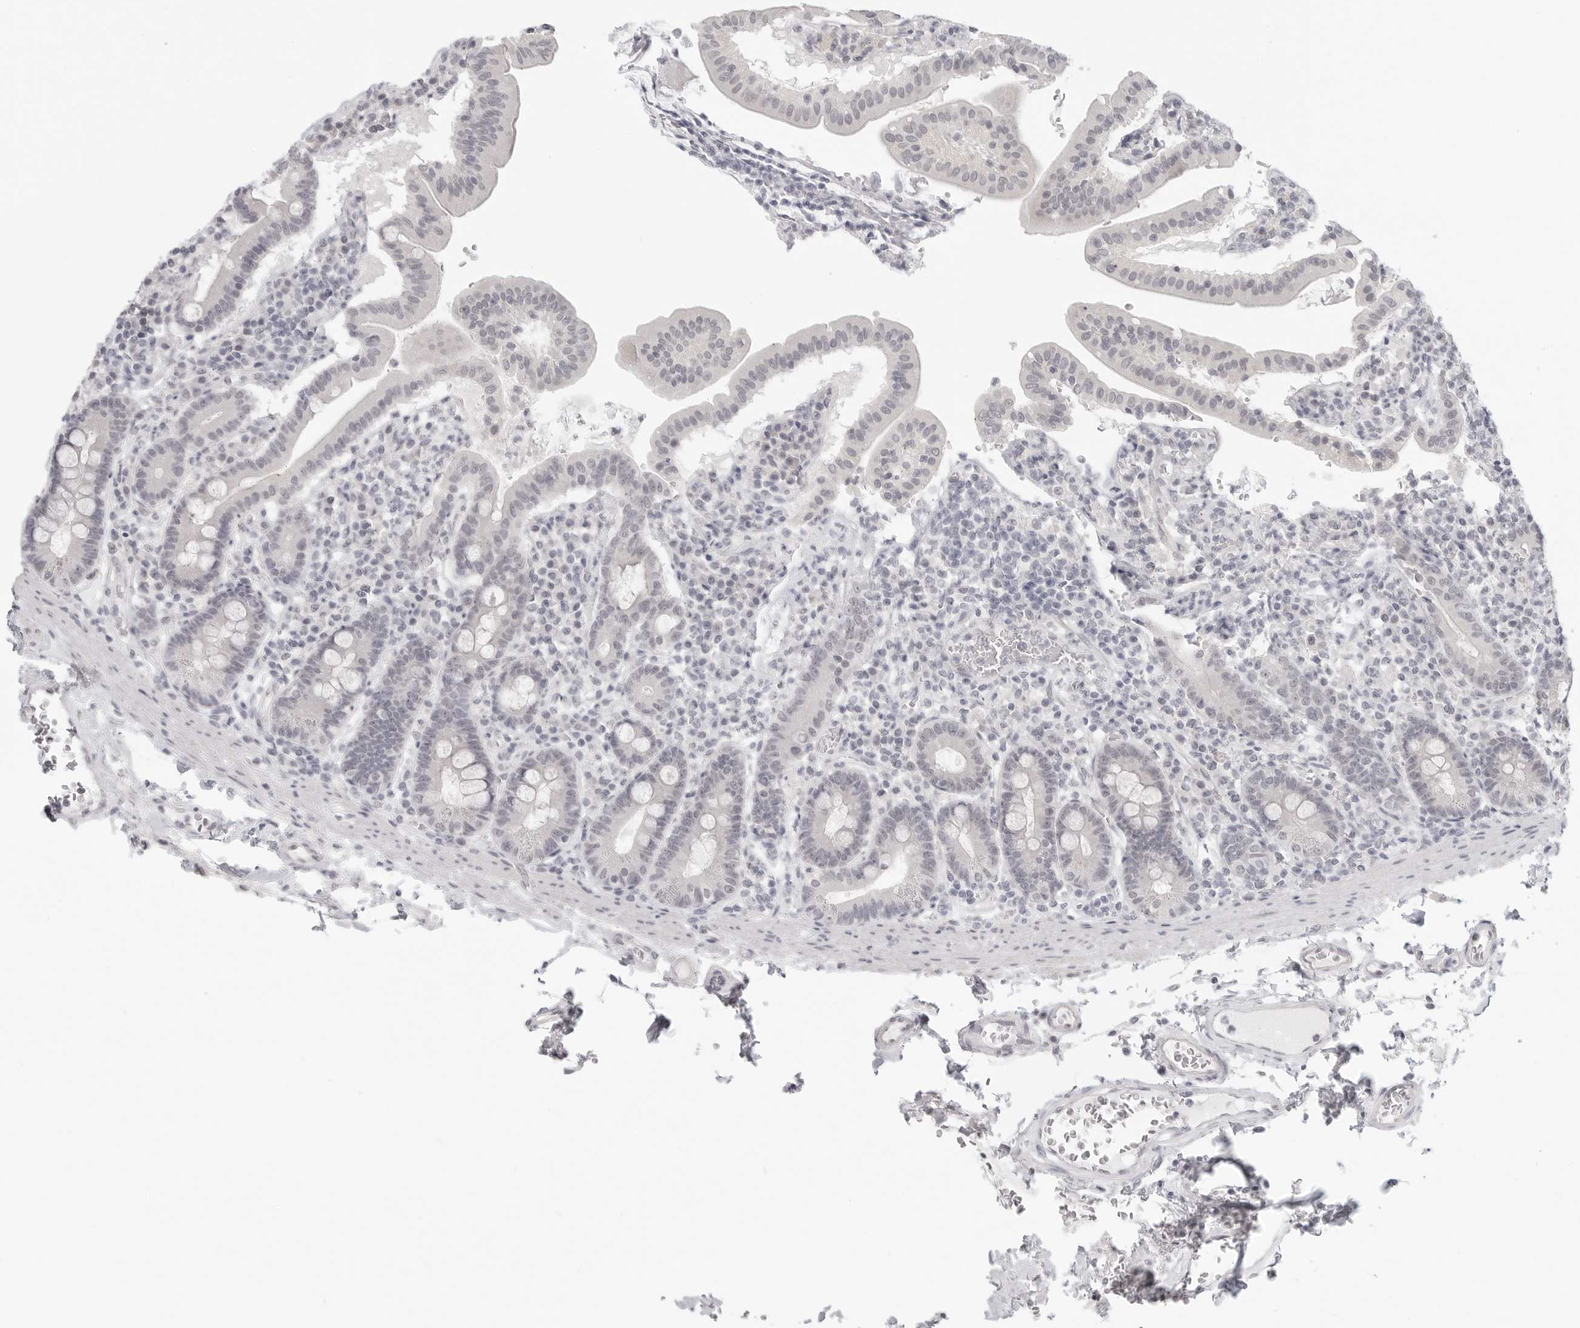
{"staining": {"intensity": "negative", "quantity": "none", "location": "none"}, "tissue": "duodenum", "cell_type": "Glandular cells", "image_type": "normal", "snomed": [{"axis": "morphology", "description": "Normal tissue, NOS"}, {"axis": "morphology", "description": "Adenocarcinoma, NOS"}, {"axis": "topography", "description": "Pancreas"}, {"axis": "topography", "description": "Duodenum"}], "caption": "IHC histopathology image of benign duodenum: duodenum stained with DAB (3,3'-diaminobenzidine) displays no significant protein staining in glandular cells.", "gene": "KLK11", "patient": {"sex": "male", "age": 50}}